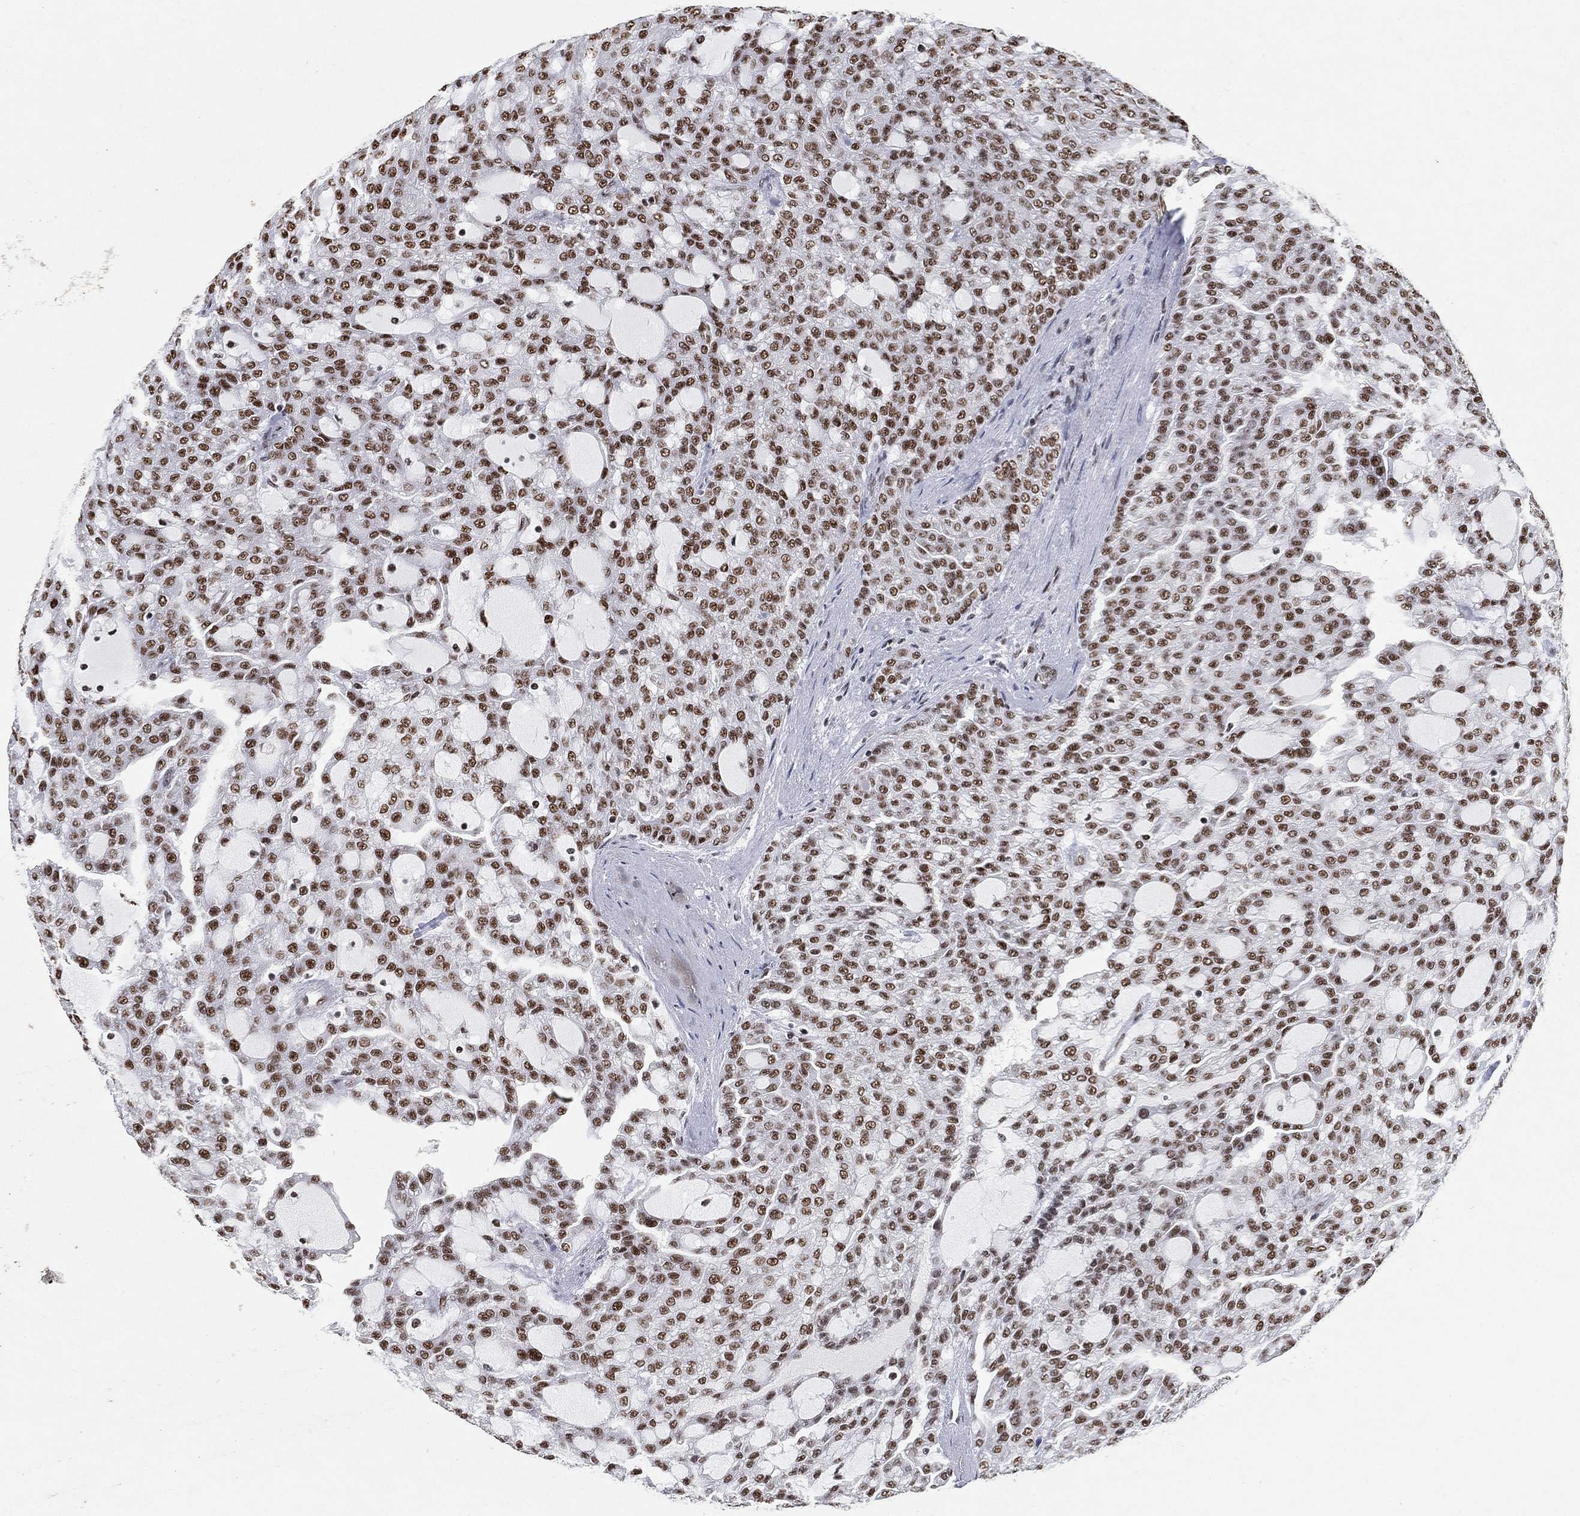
{"staining": {"intensity": "strong", "quantity": ">75%", "location": "nuclear"}, "tissue": "renal cancer", "cell_type": "Tumor cells", "image_type": "cancer", "snomed": [{"axis": "morphology", "description": "Adenocarcinoma, NOS"}, {"axis": "topography", "description": "Kidney"}], "caption": "Protein expression analysis of human renal cancer (adenocarcinoma) reveals strong nuclear staining in approximately >75% of tumor cells. (Brightfield microscopy of DAB IHC at high magnification).", "gene": "DDX27", "patient": {"sex": "male", "age": 63}}